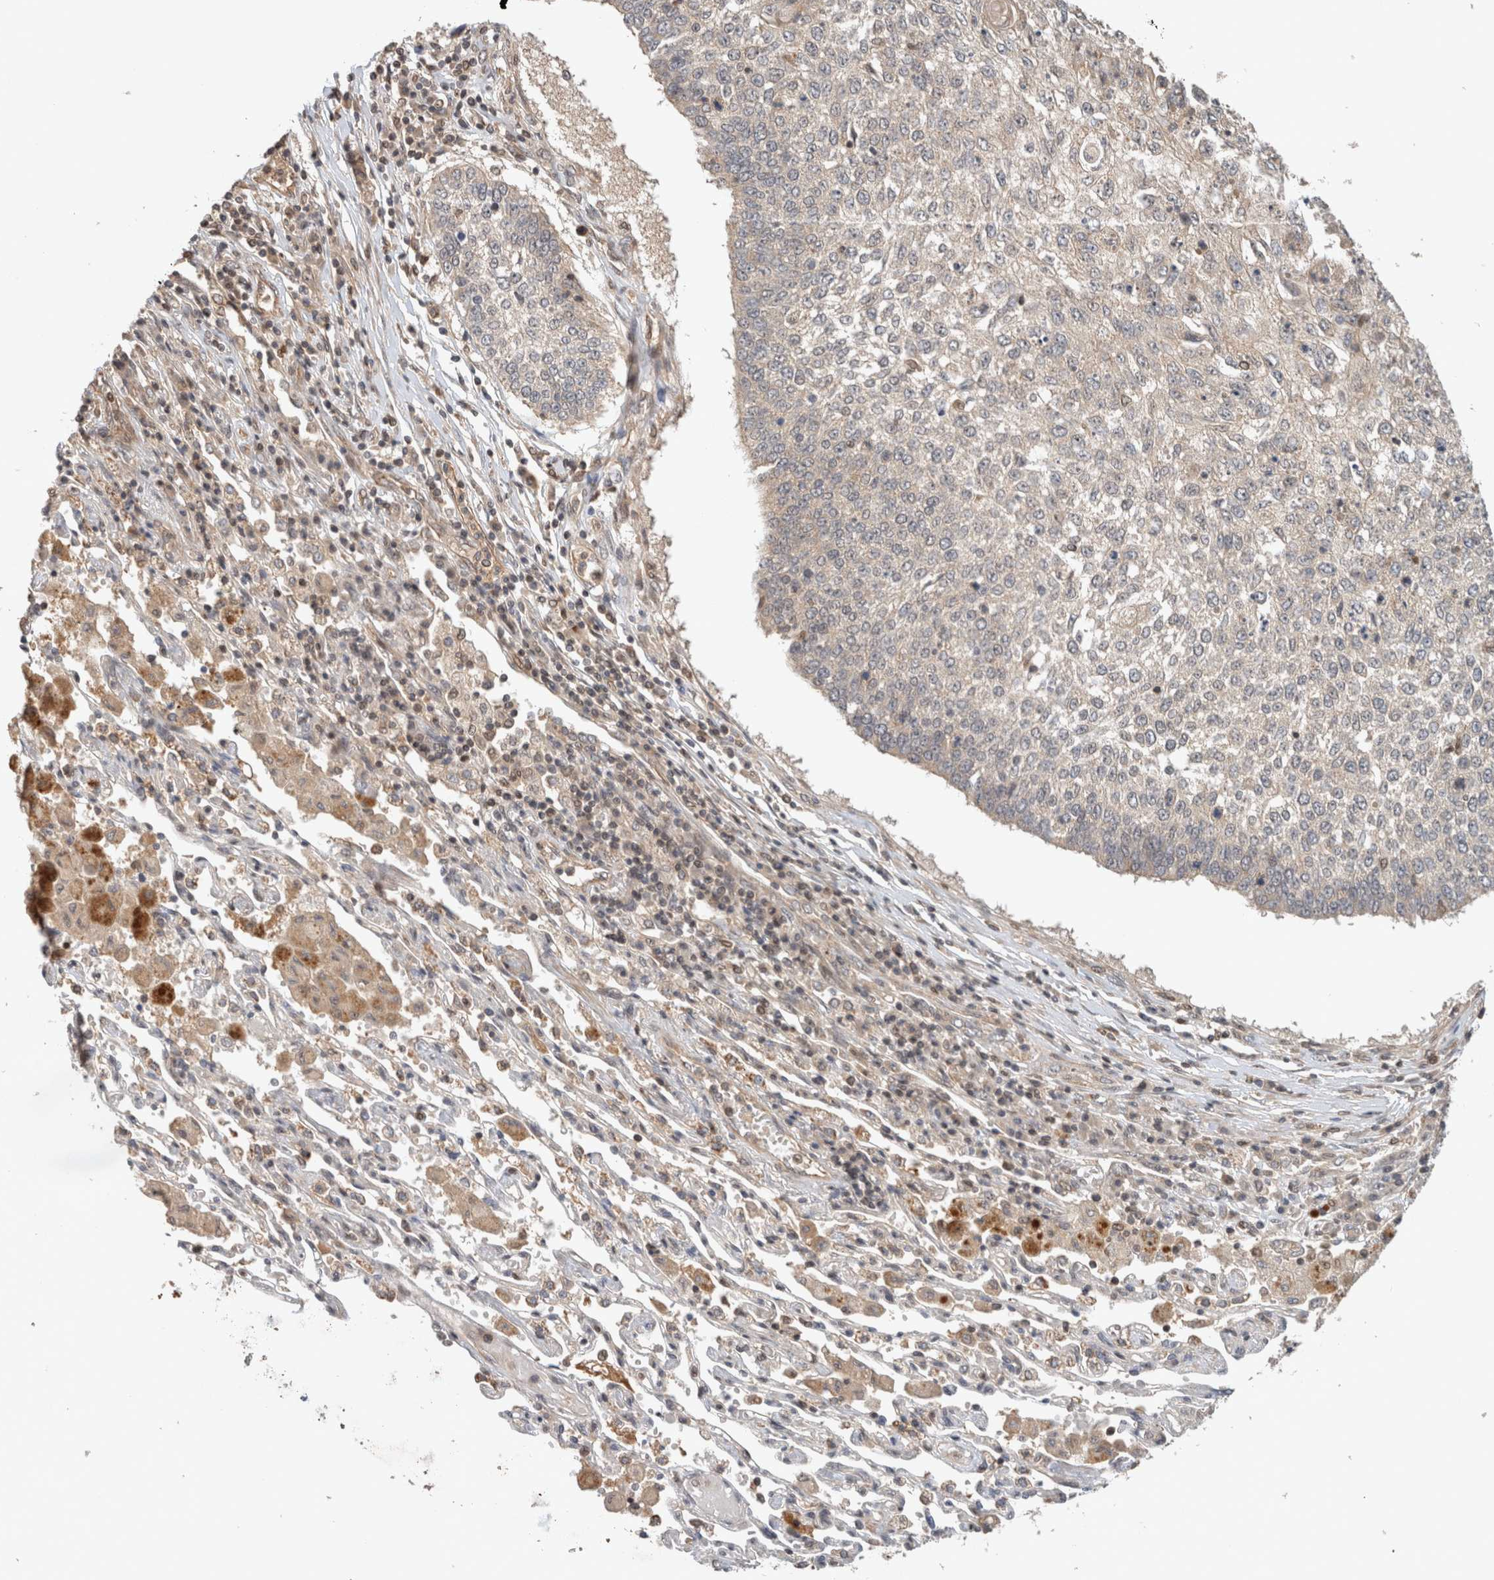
{"staining": {"intensity": "negative", "quantity": "none", "location": "none"}, "tissue": "lung cancer", "cell_type": "Tumor cells", "image_type": "cancer", "snomed": [{"axis": "morphology", "description": "Normal tissue, NOS"}, {"axis": "morphology", "description": "Squamous cell carcinoma, NOS"}, {"axis": "topography", "description": "Cartilage tissue"}, {"axis": "topography", "description": "Bronchus"}, {"axis": "topography", "description": "Lung"}, {"axis": "topography", "description": "Peripheral nerve tissue"}], "caption": "Tumor cells are negative for protein expression in human lung cancer (squamous cell carcinoma).", "gene": "CAAP1", "patient": {"sex": "female", "age": 49}}